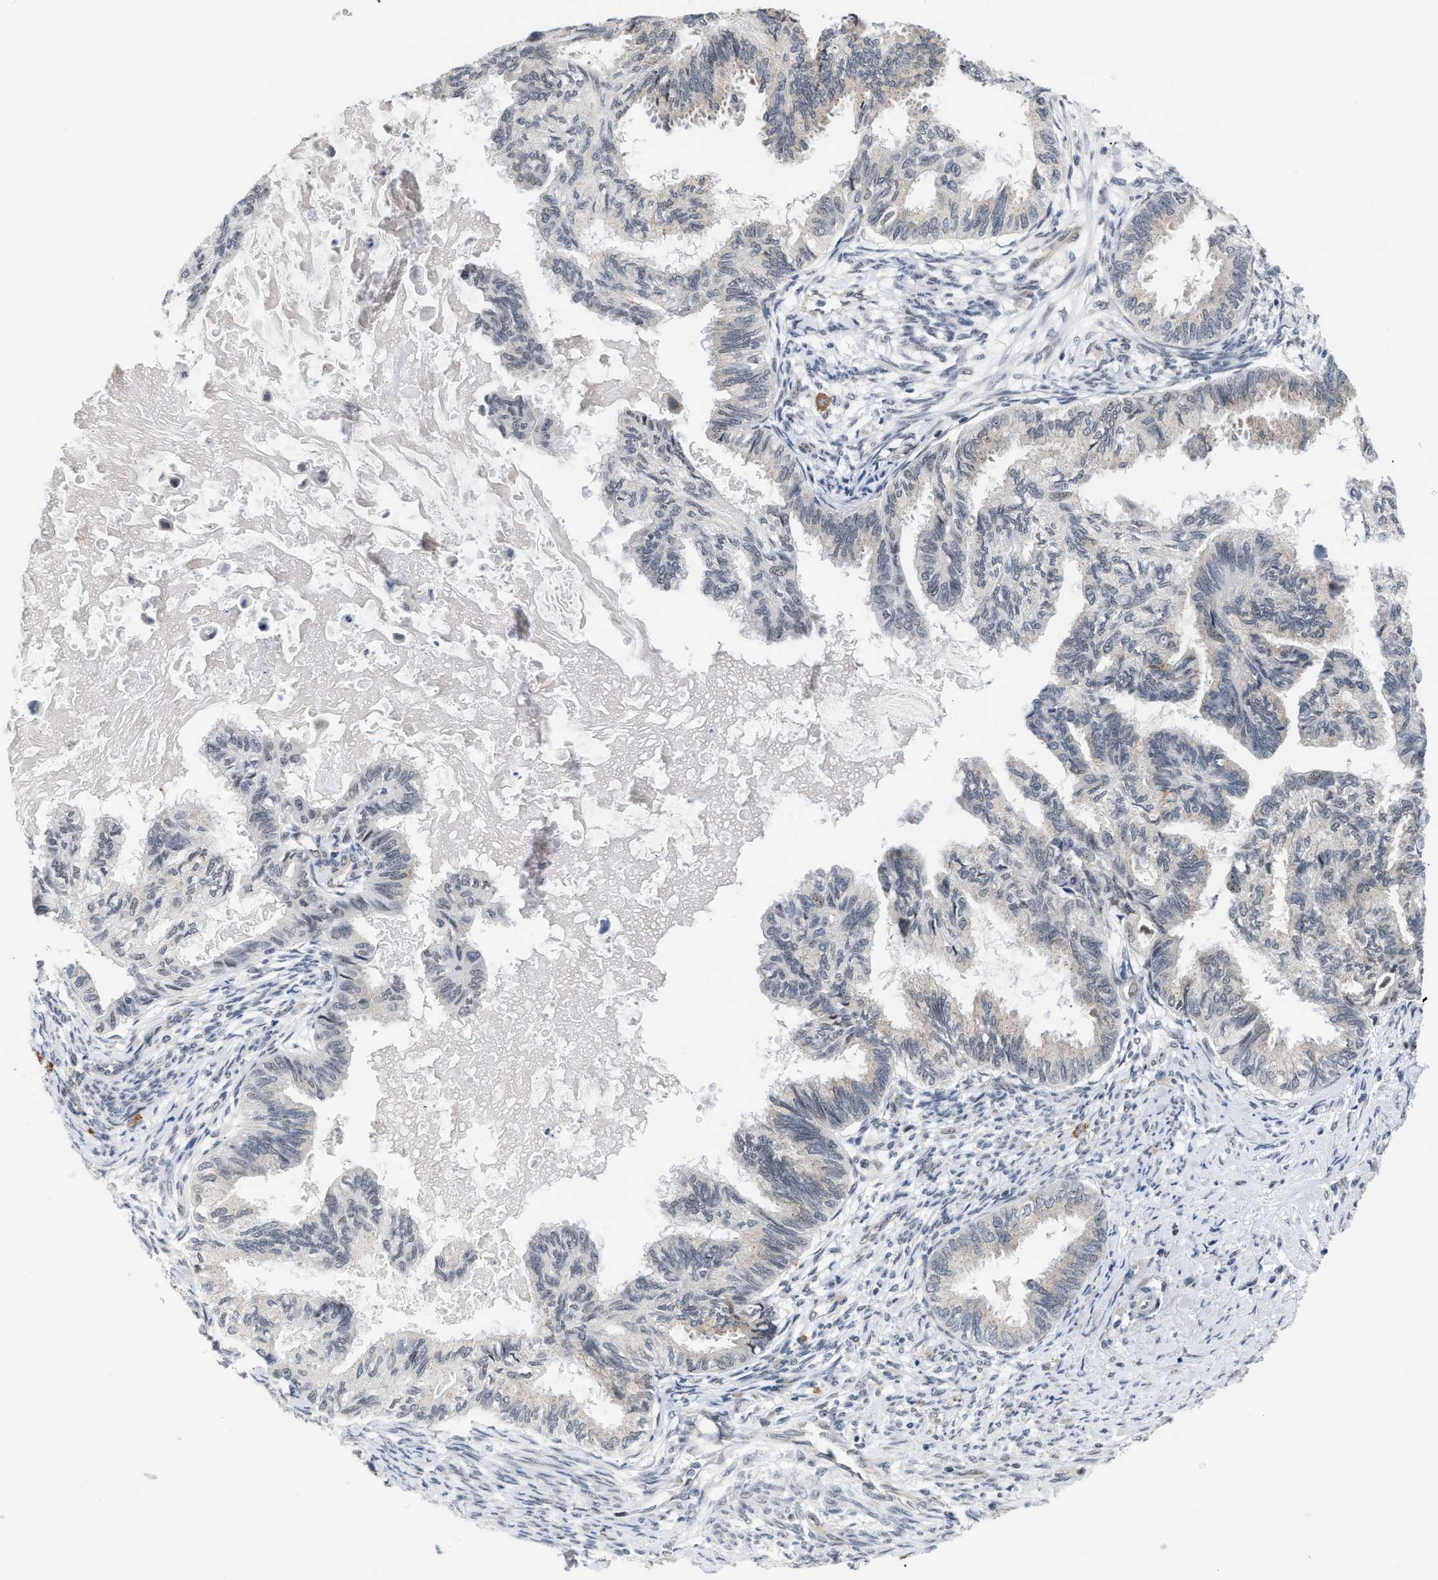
{"staining": {"intensity": "negative", "quantity": "none", "location": "none"}, "tissue": "cervical cancer", "cell_type": "Tumor cells", "image_type": "cancer", "snomed": [{"axis": "morphology", "description": "Normal tissue, NOS"}, {"axis": "morphology", "description": "Adenocarcinoma, NOS"}, {"axis": "topography", "description": "Cervix"}, {"axis": "topography", "description": "Endometrium"}], "caption": "Tumor cells show no significant protein expression in cervical adenocarcinoma. Nuclei are stained in blue.", "gene": "TXNRD3", "patient": {"sex": "female", "age": 86}}